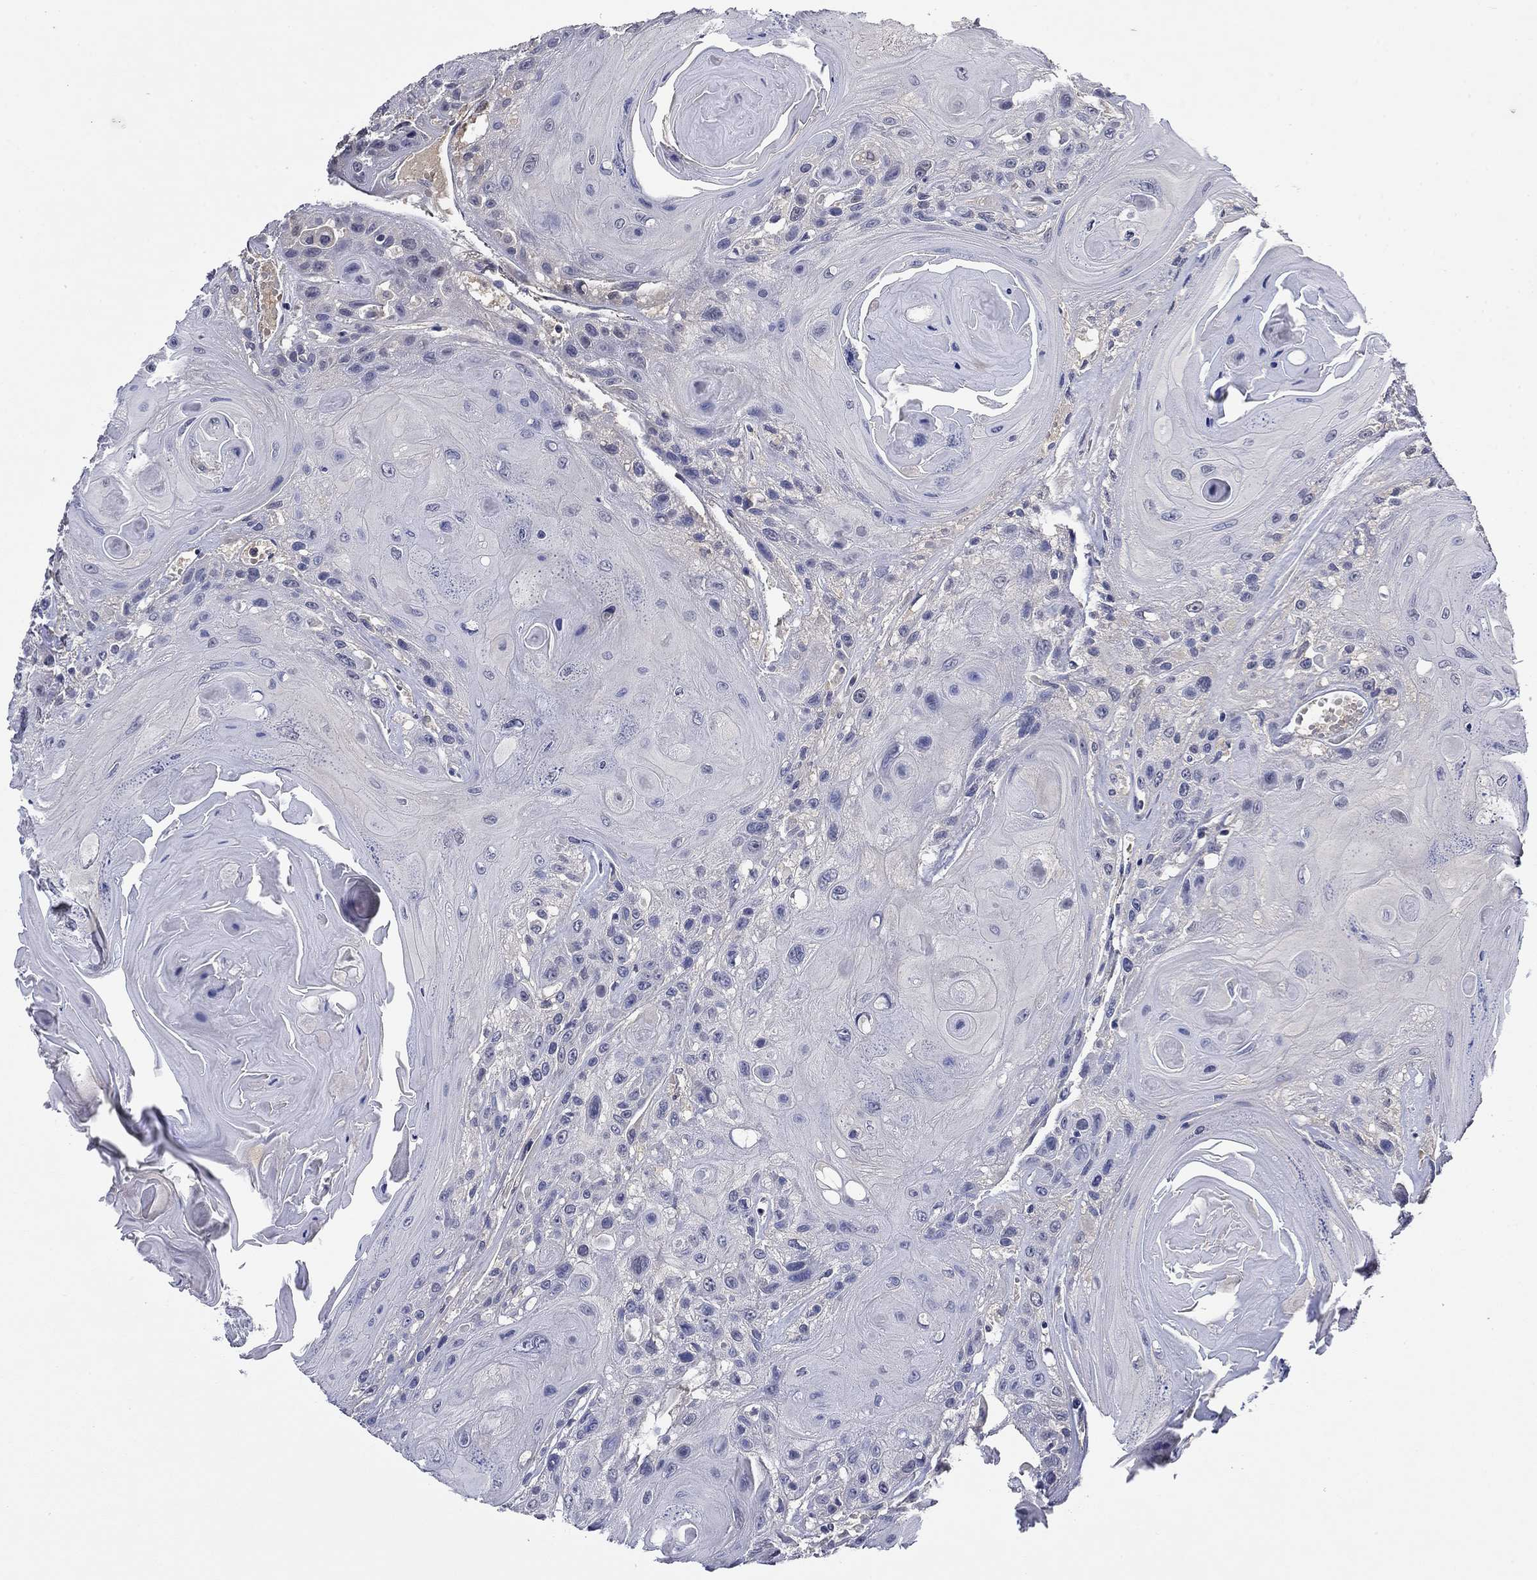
{"staining": {"intensity": "negative", "quantity": "none", "location": "none"}, "tissue": "head and neck cancer", "cell_type": "Tumor cells", "image_type": "cancer", "snomed": [{"axis": "morphology", "description": "Squamous cell carcinoma, NOS"}, {"axis": "topography", "description": "Head-Neck"}], "caption": "Image shows no protein expression in tumor cells of squamous cell carcinoma (head and neck) tissue. (DAB IHC with hematoxylin counter stain).", "gene": "DDTL", "patient": {"sex": "female", "age": 59}}